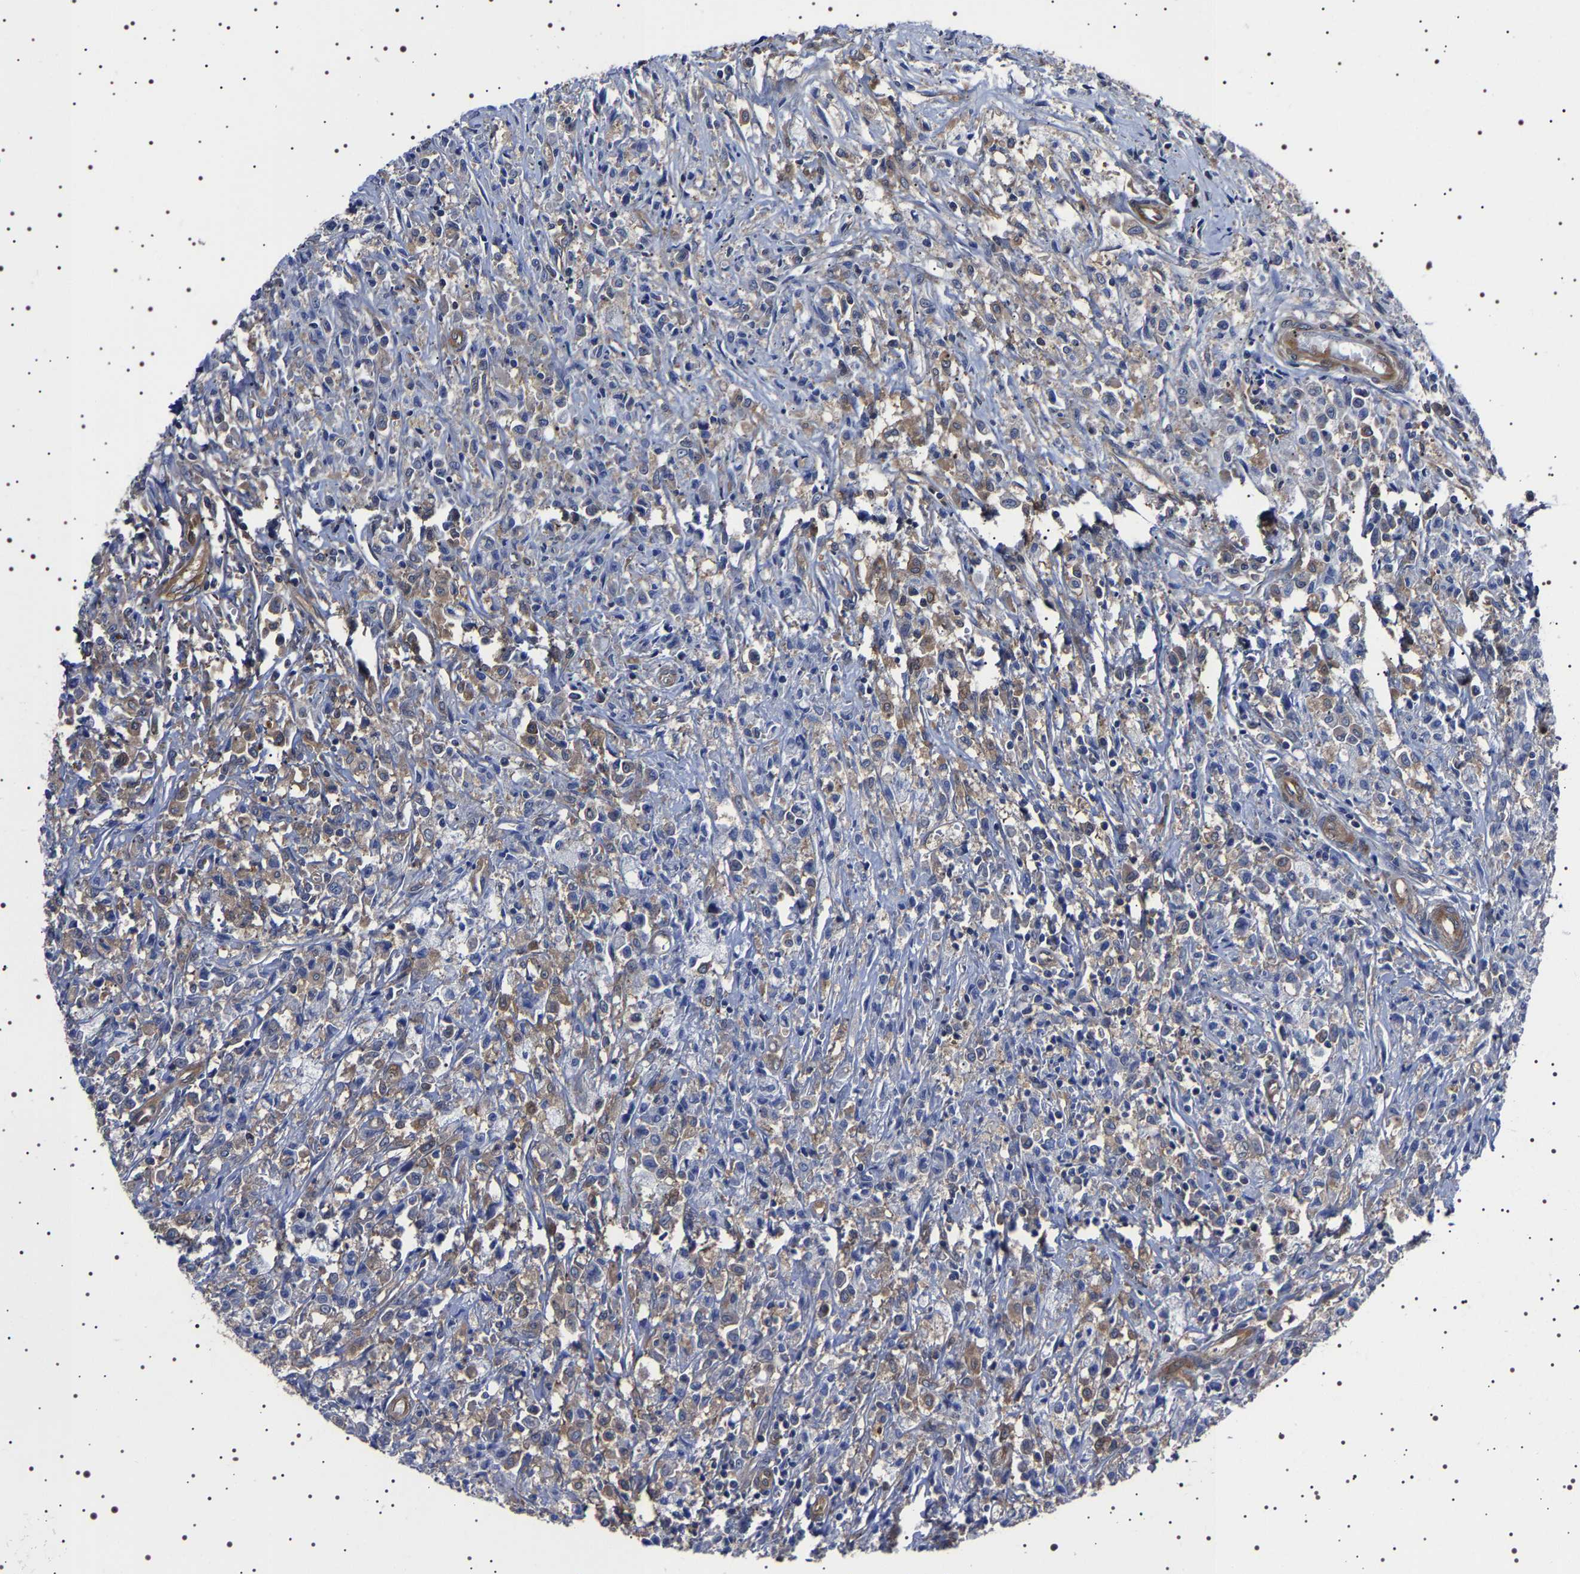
{"staining": {"intensity": "weak", "quantity": "25%-75%", "location": "cytoplasmic/membranous"}, "tissue": "testis cancer", "cell_type": "Tumor cells", "image_type": "cancer", "snomed": [{"axis": "morphology", "description": "Carcinoma, Embryonal, NOS"}, {"axis": "topography", "description": "Testis"}], "caption": "The image displays staining of testis cancer (embryonal carcinoma), revealing weak cytoplasmic/membranous protein expression (brown color) within tumor cells.", "gene": "DARS1", "patient": {"sex": "male", "age": 2}}